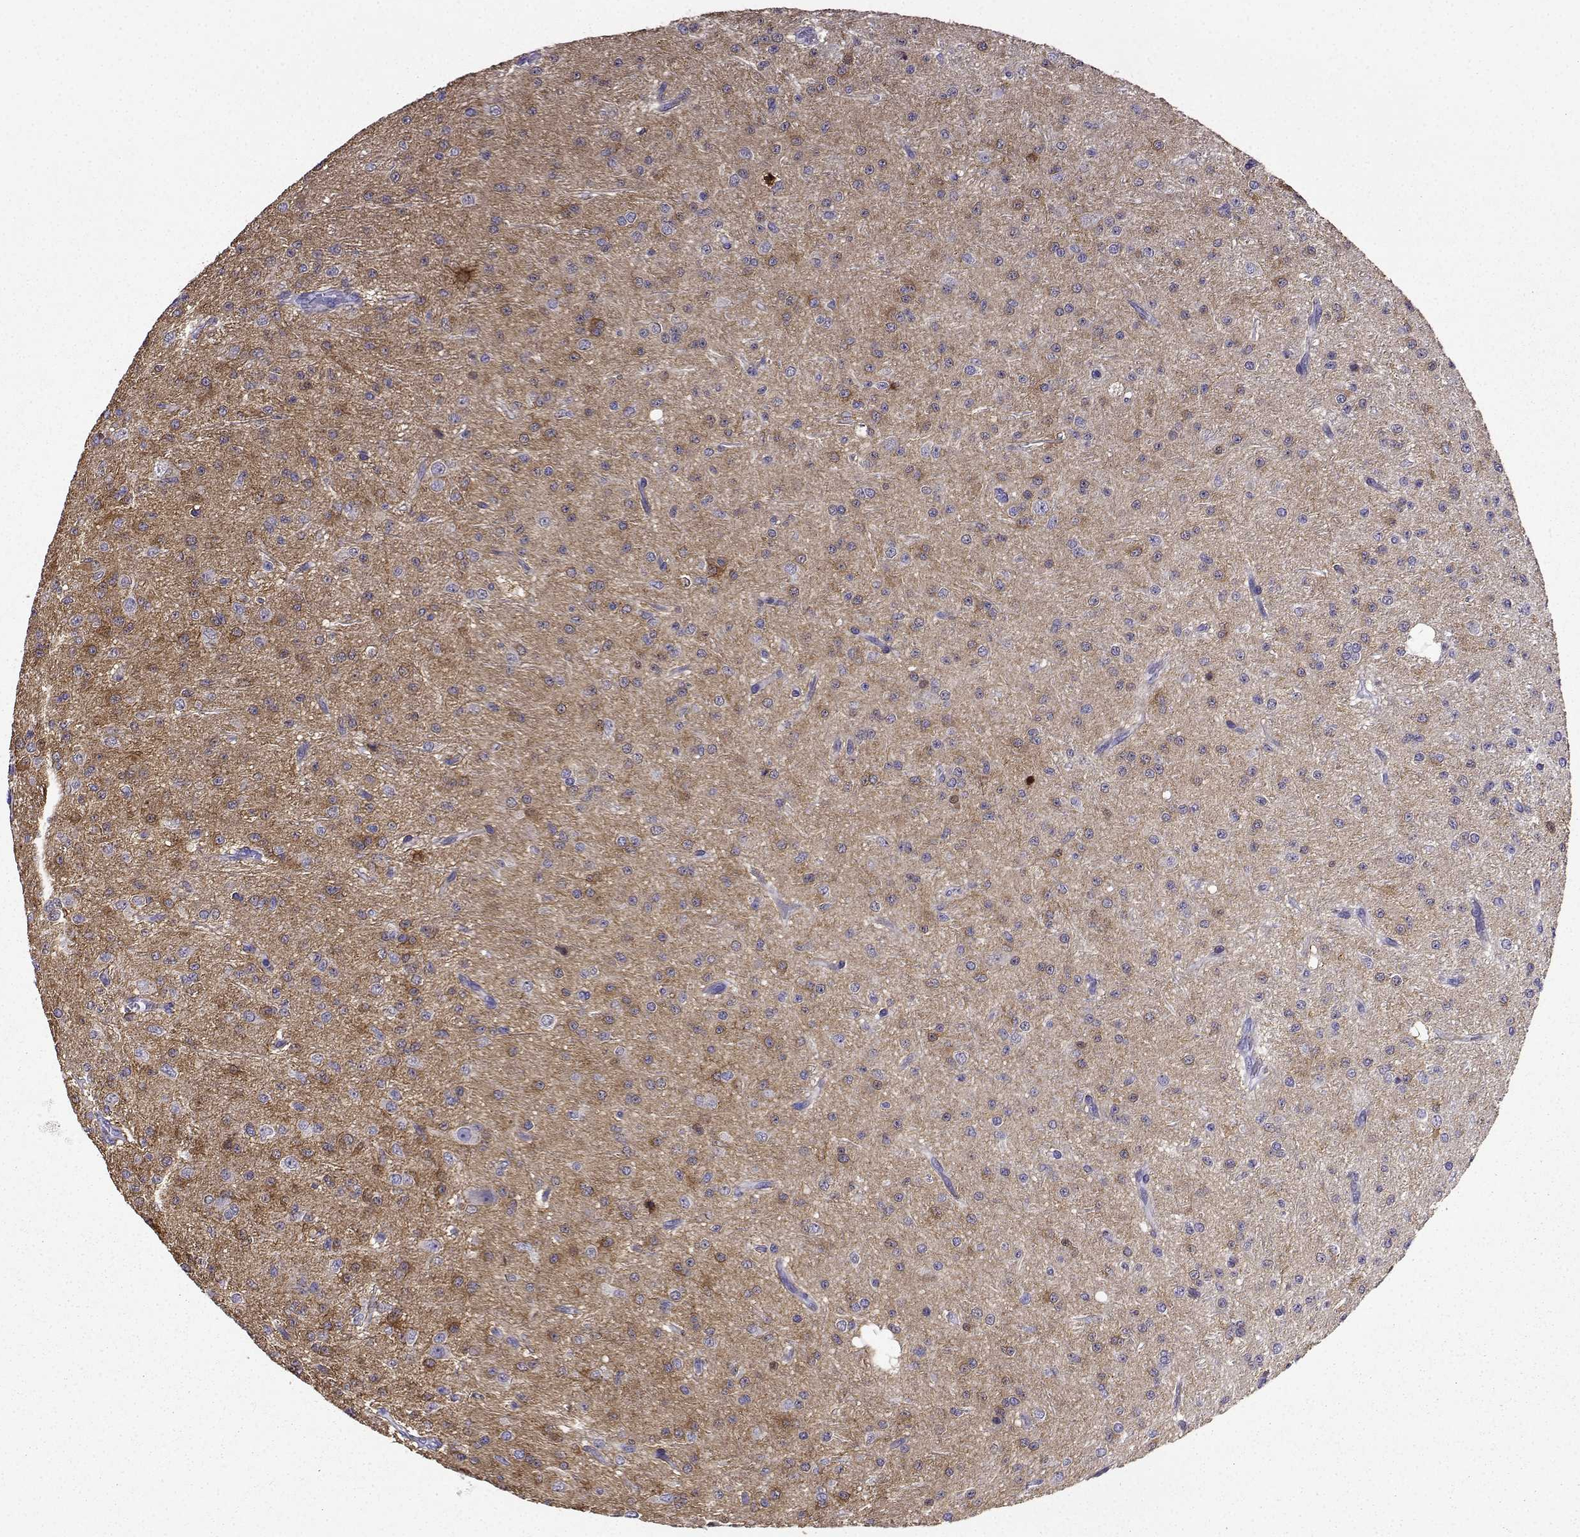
{"staining": {"intensity": "negative", "quantity": "none", "location": "none"}, "tissue": "glioma", "cell_type": "Tumor cells", "image_type": "cancer", "snomed": [{"axis": "morphology", "description": "Glioma, malignant, Low grade"}, {"axis": "topography", "description": "Brain"}], "caption": "Immunohistochemistry micrograph of neoplastic tissue: glioma stained with DAB exhibits no significant protein staining in tumor cells.", "gene": "LINGO1", "patient": {"sex": "male", "age": 27}}